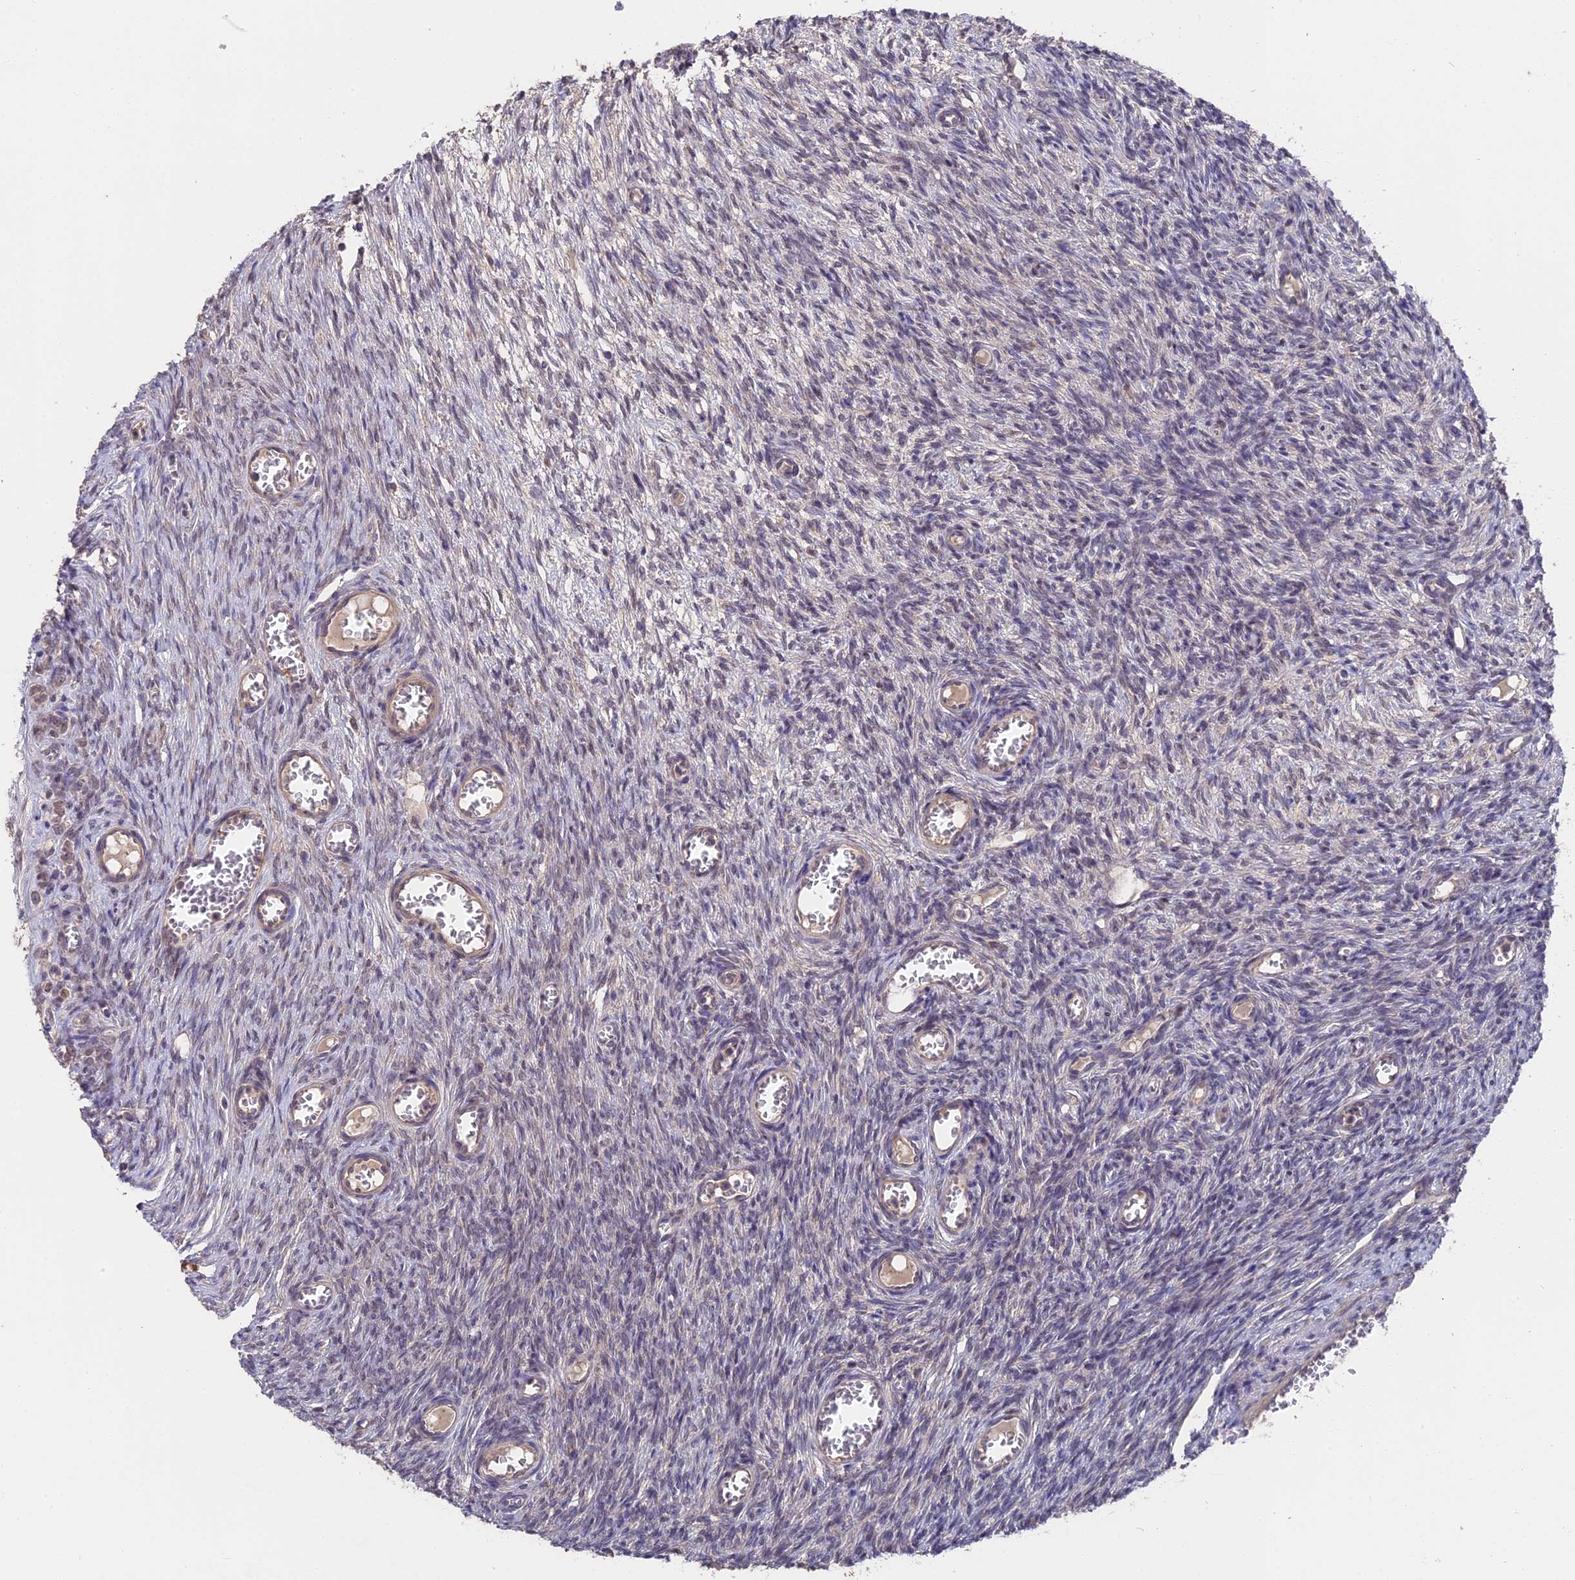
{"staining": {"intensity": "moderate", "quantity": ">75%", "location": "cytoplasmic/membranous"}, "tissue": "ovary", "cell_type": "Follicle cells", "image_type": "normal", "snomed": [{"axis": "morphology", "description": "Normal tissue, NOS"}, {"axis": "topography", "description": "Ovary"}], "caption": "Immunohistochemical staining of normal human ovary shows medium levels of moderate cytoplasmic/membranous staining in approximately >75% of follicle cells.", "gene": "ZCCHC2", "patient": {"sex": "female", "age": 44}}